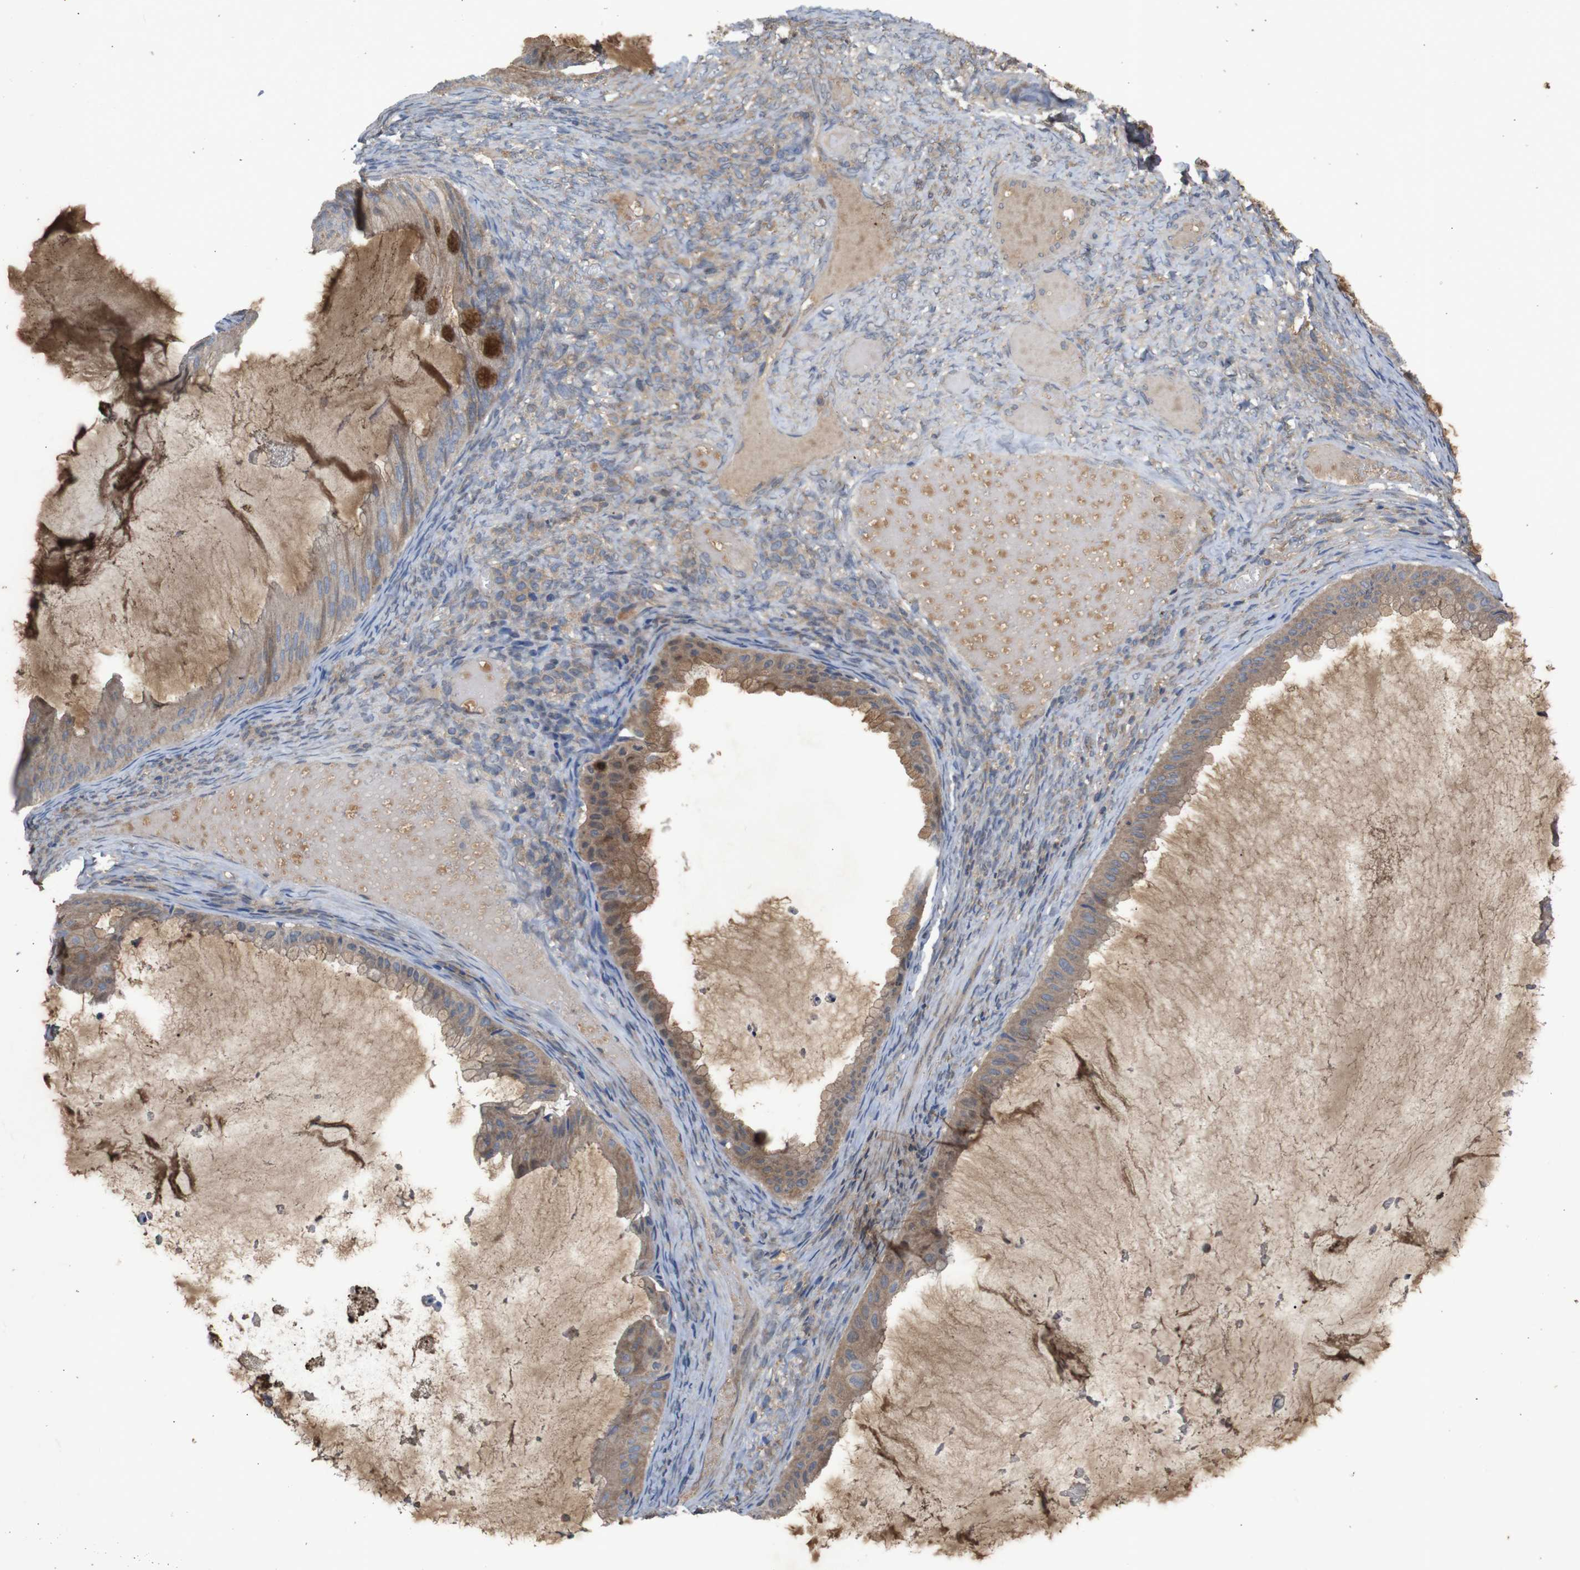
{"staining": {"intensity": "weak", "quantity": ">75%", "location": "cytoplasmic/membranous"}, "tissue": "ovarian cancer", "cell_type": "Tumor cells", "image_type": "cancer", "snomed": [{"axis": "morphology", "description": "Cystadenocarcinoma, mucinous, NOS"}, {"axis": "topography", "description": "Ovary"}], "caption": "Human ovarian cancer (mucinous cystadenocarcinoma) stained for a protein (brown) shows weak cytoplasmic/membranous positive expression in about >75% of tumor cells.", "gene": "PTPN1", "patient": {"sex": "female", "age": 61}}